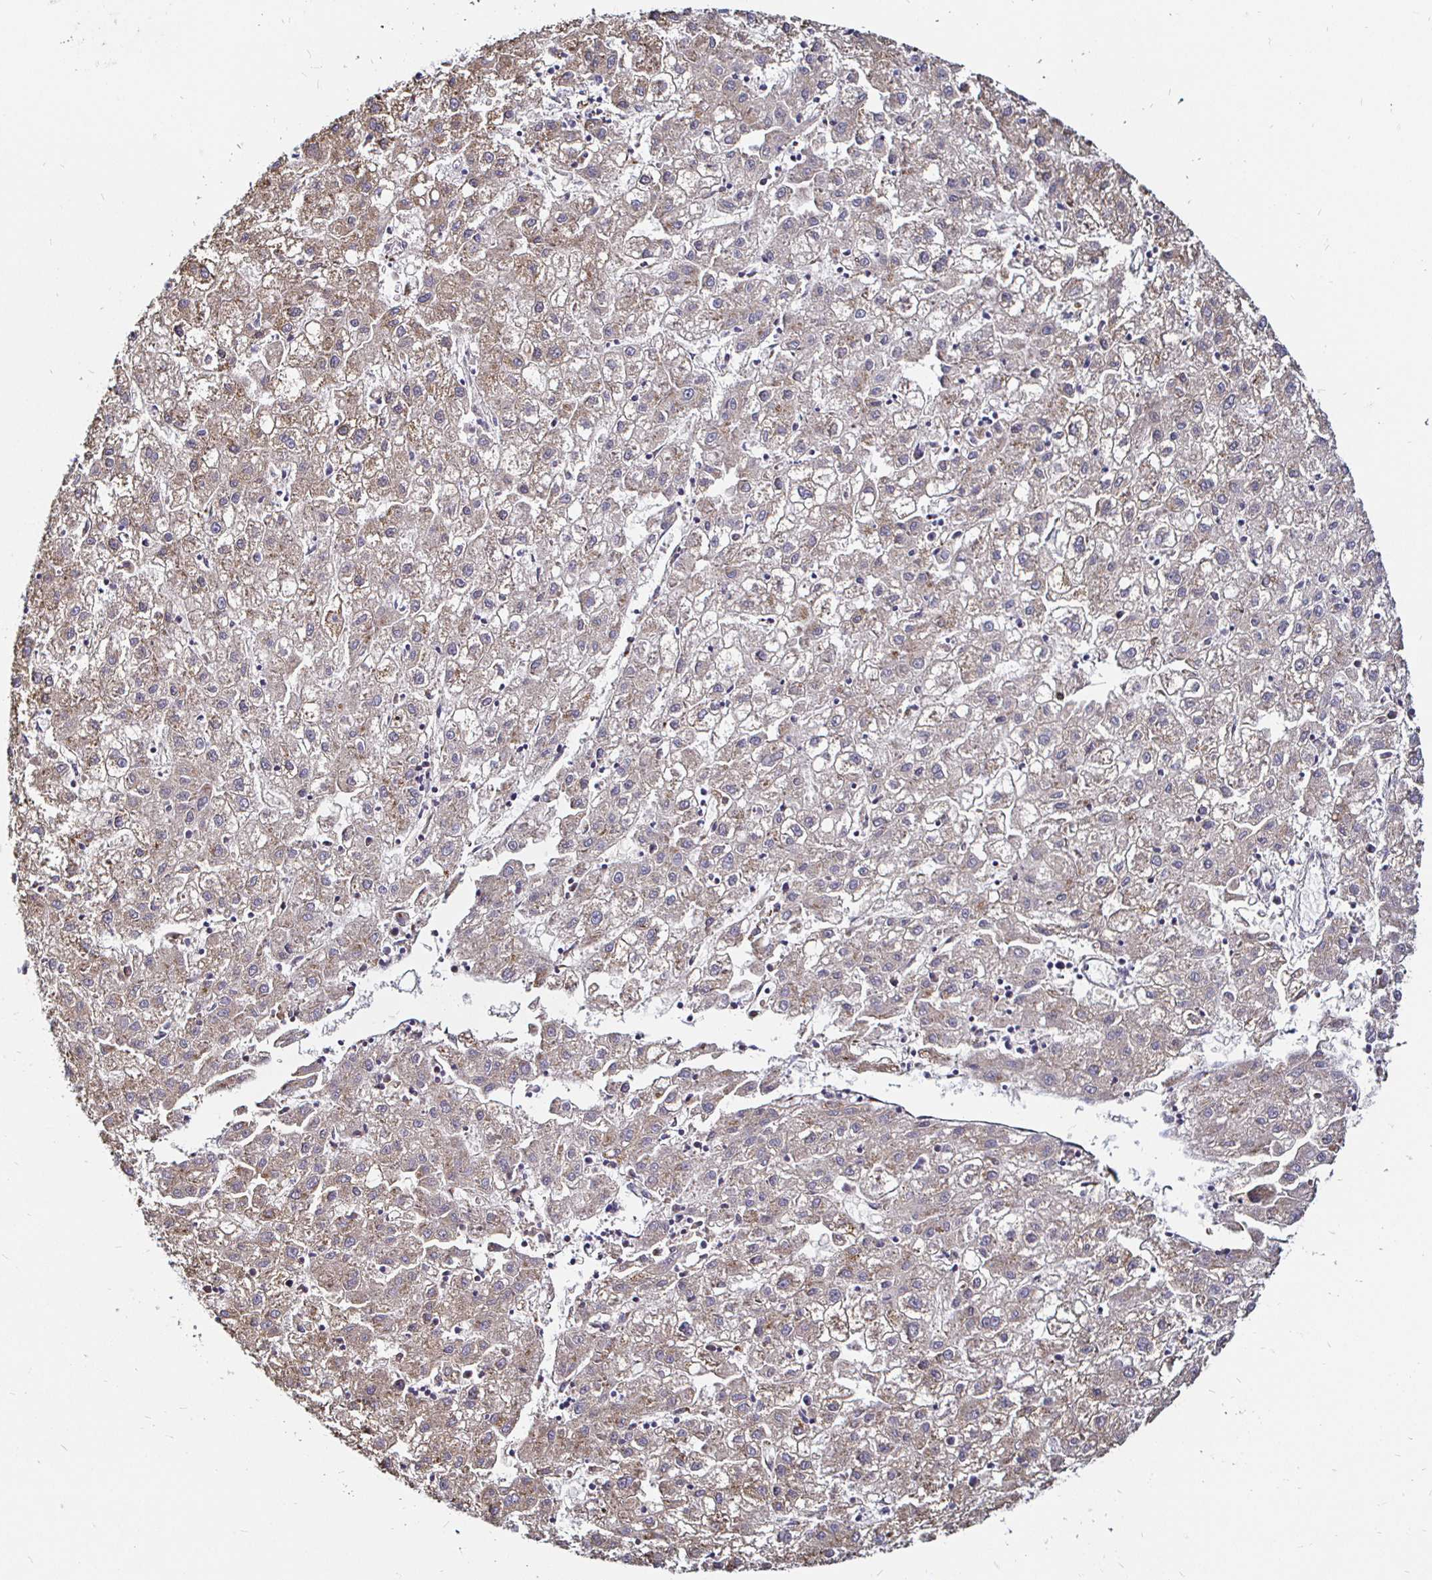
{"staining": {"intensity": "weak", "quantity": ">75%", "location": "cytoplasmic/membranous"}, "tissue": "liver cancer", "cell_type": "Tumor cells", "image_type": "cancer", "snomed": [{"axis": "morphology", "description": "Carcinoma, Hepatocellular, NOS"}, {"axis": "topography", "description": "Liver"}], "caption": "Immunohistochemistry histopathology image of human hepatocellular carcinoma (liver) stained for a protein (brown), which reveals low levels of weak cytoplasmic/membranous staining in approximately >75% of tumor cells.", "gene": "ATG3", "patient": {"sex": "male", "age": 72}}